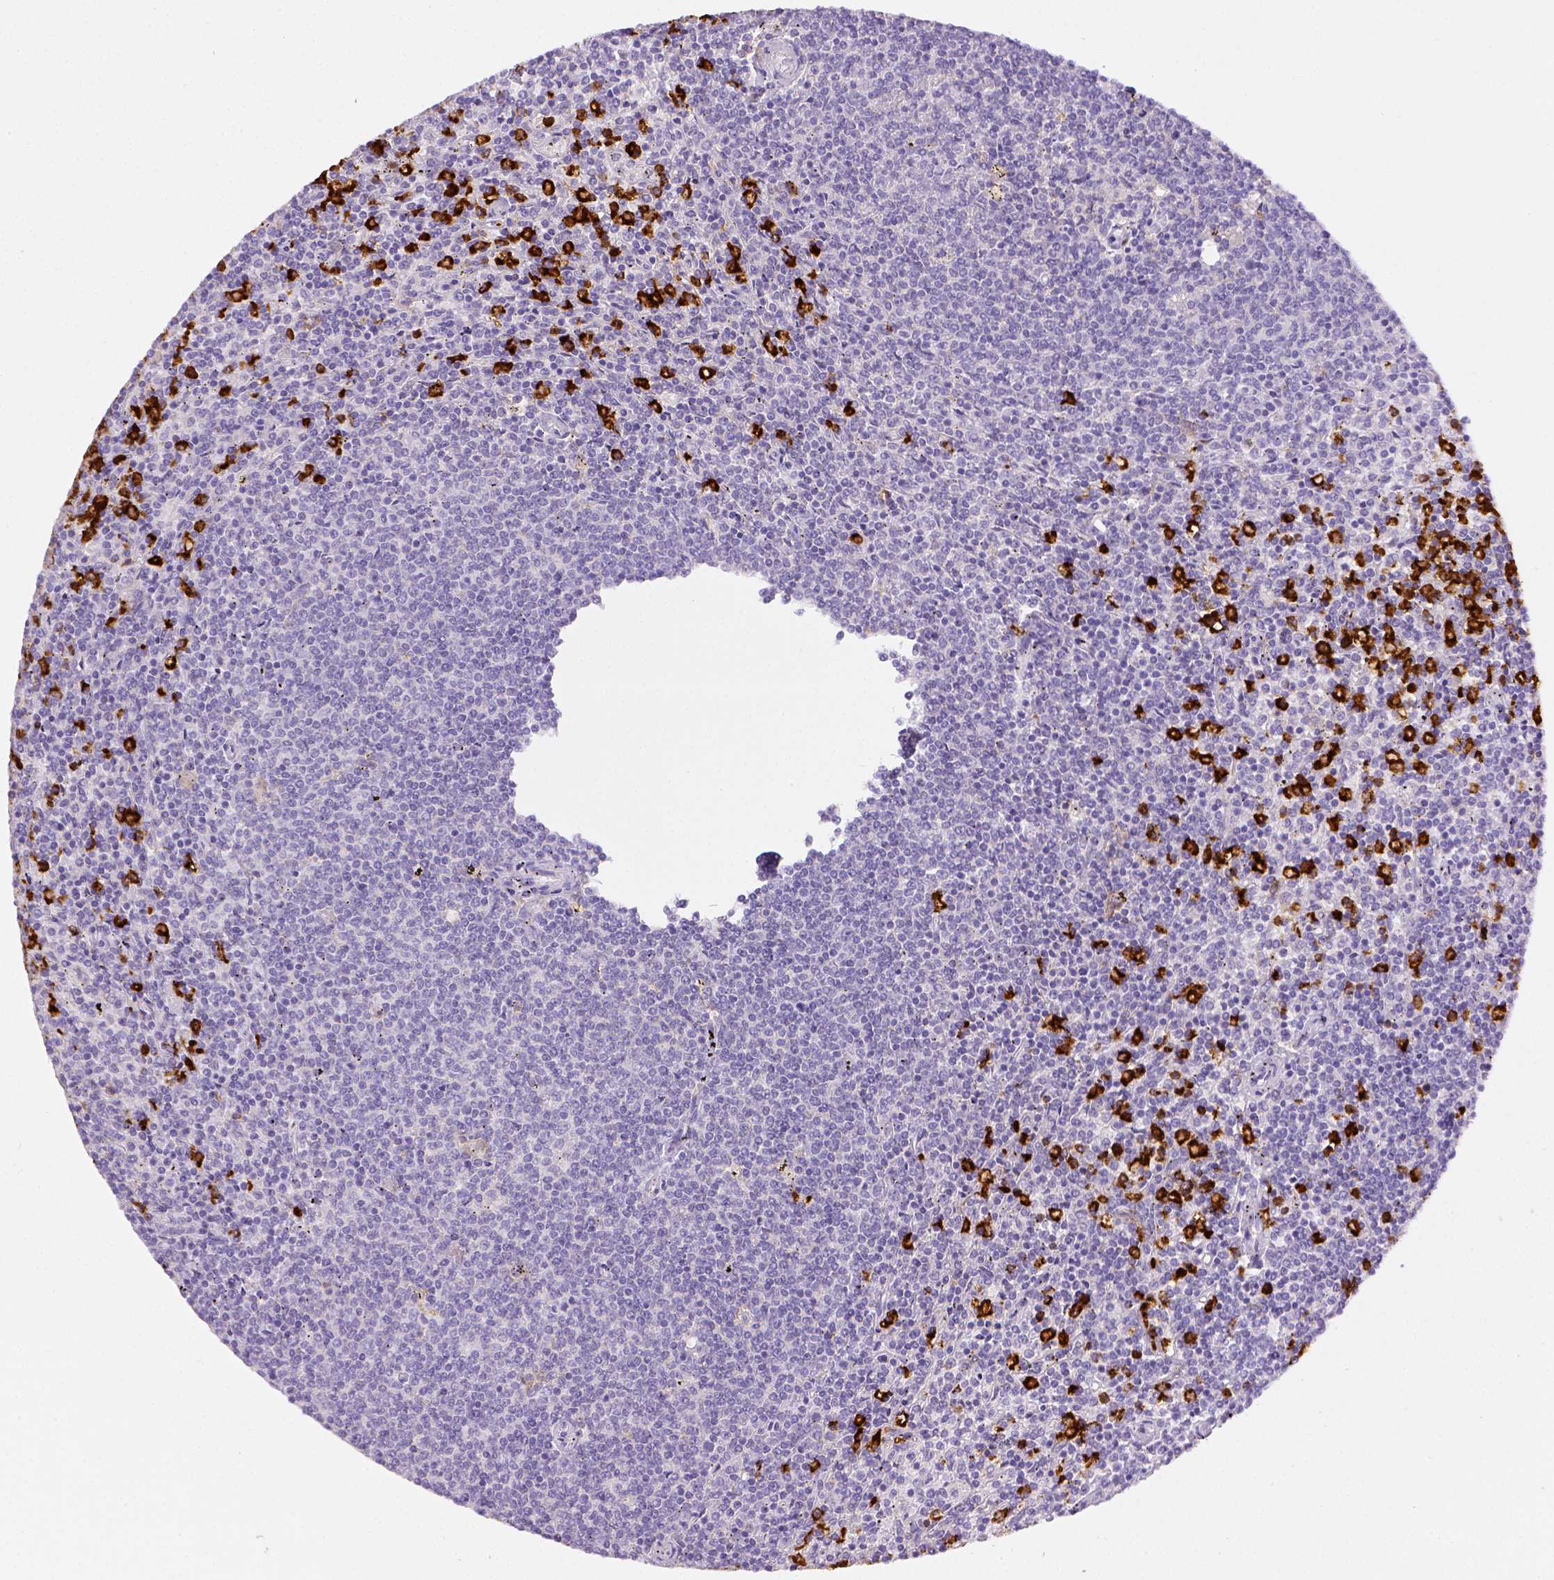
{"staining": {"intensity": "negative", "quantity": "none", "location": "none"}, "tissue": "lymphoma", "cell_type": "Tumor cells", "image_type": "cancer", "snomed": [{"axis": "morphology", "description": "Malignant lymphoma, non-Hodgkin's type, Low grade"}, {"axis": "topography", "description": "Spleen"}], "caption": "Human lymphoma stained for a protein using immunohistochemistry (IHC) exhibits no positivity in tumor cells.", "gene": "ITGAM", "patient": {"sex": "female", "age": 50}}